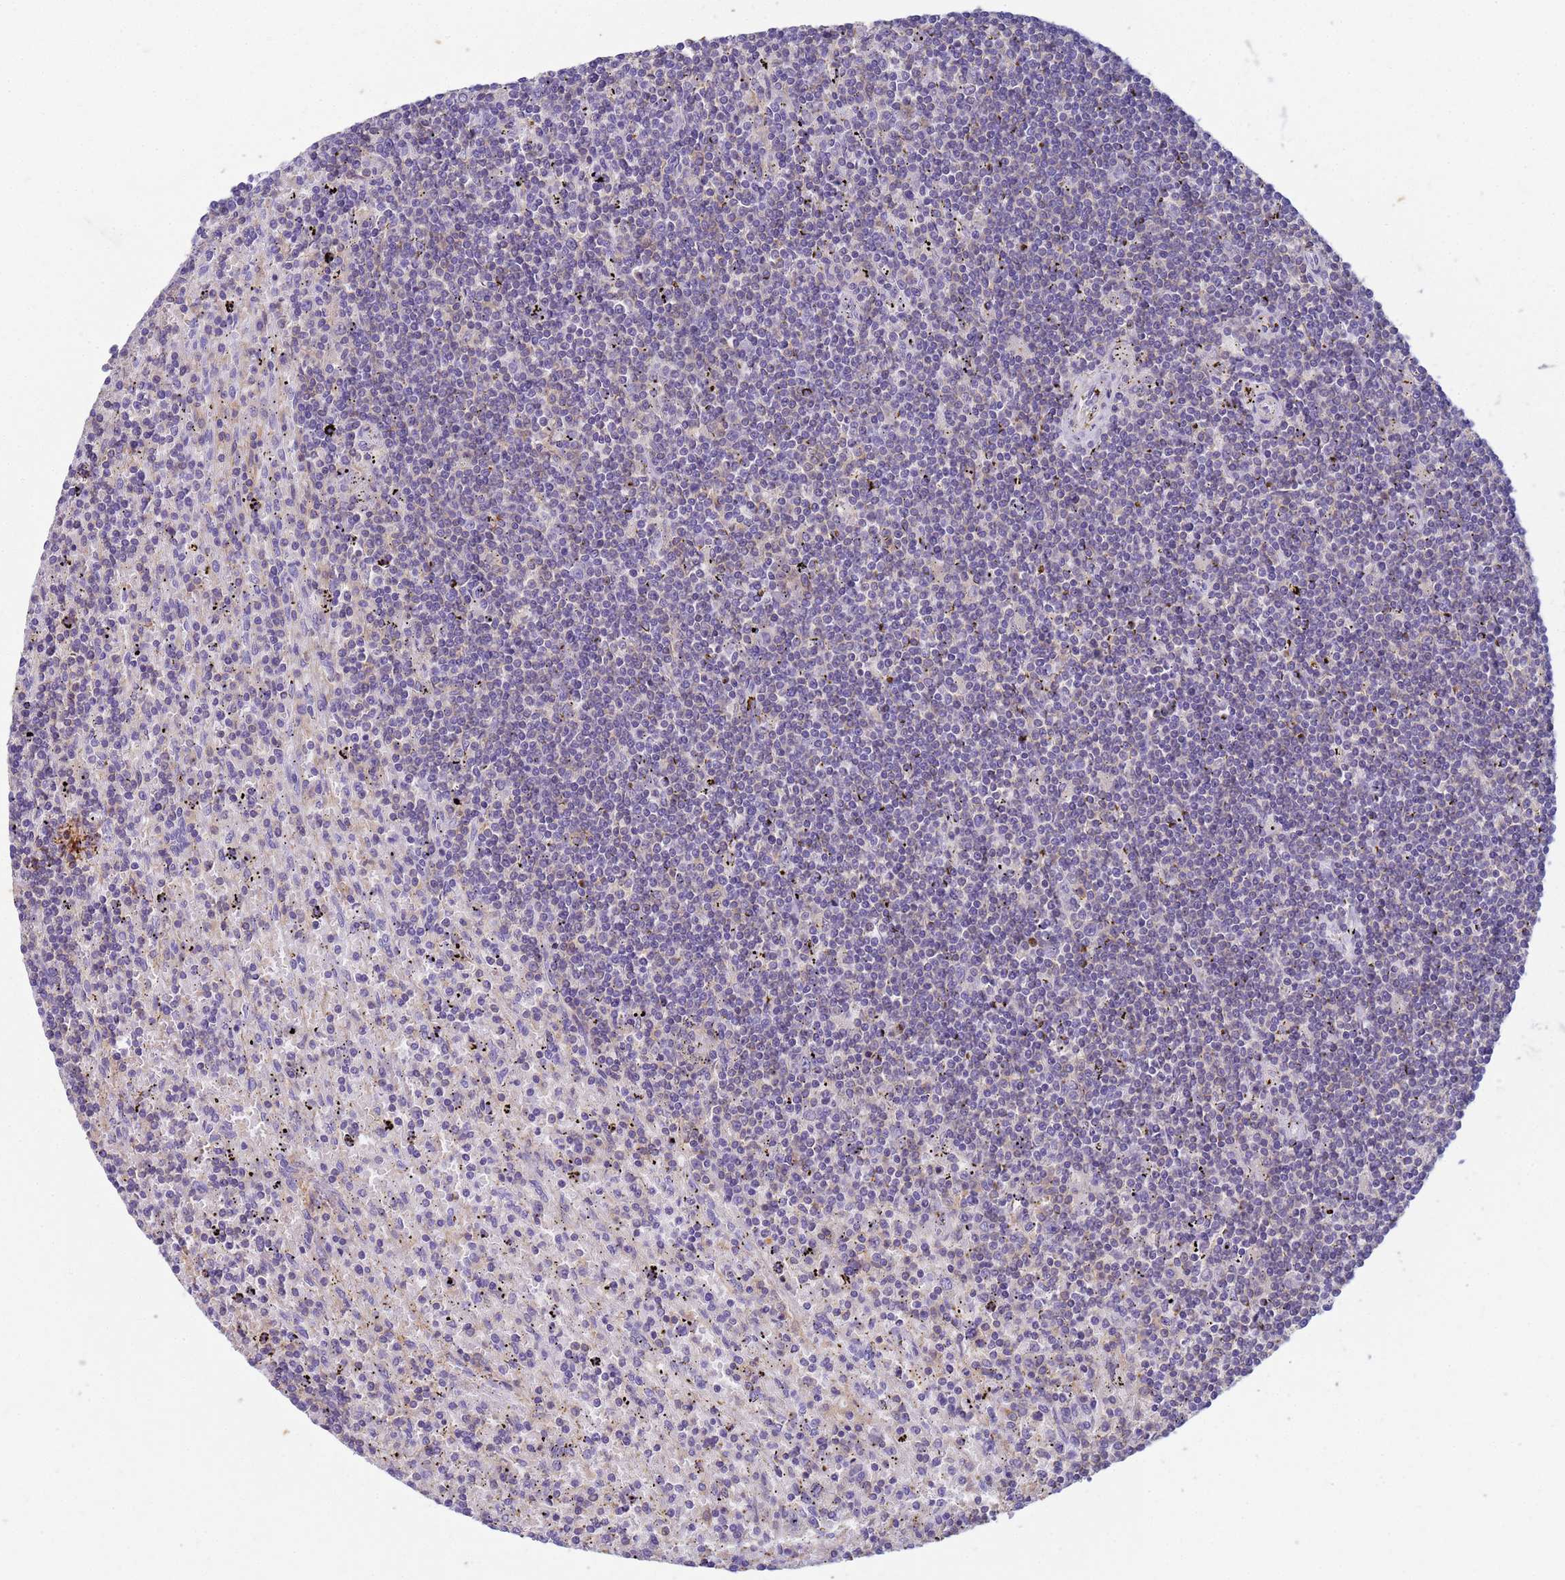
{"staining": {"intensity": "negative", "quantity": "none", "location": "none"}, "tissue": "lymphoma", "cell_type": "Tumor cells", "image_type": "cancer", "snomed": [{"axis": "morphology", "description": "Malignant lymphoma, non-Hodgkin's type, Low grade"}, {"axis": "topography", "description": "Spleen"}], "caption": "Immunohistochemistry (IHC) photomicrograph of neoplastic tissue: human lymphoma stained with DAB displays no significant protein expression in tumor cells.", "gene": "KLHL13", "patient": {"sex": "male", "age": 76}}